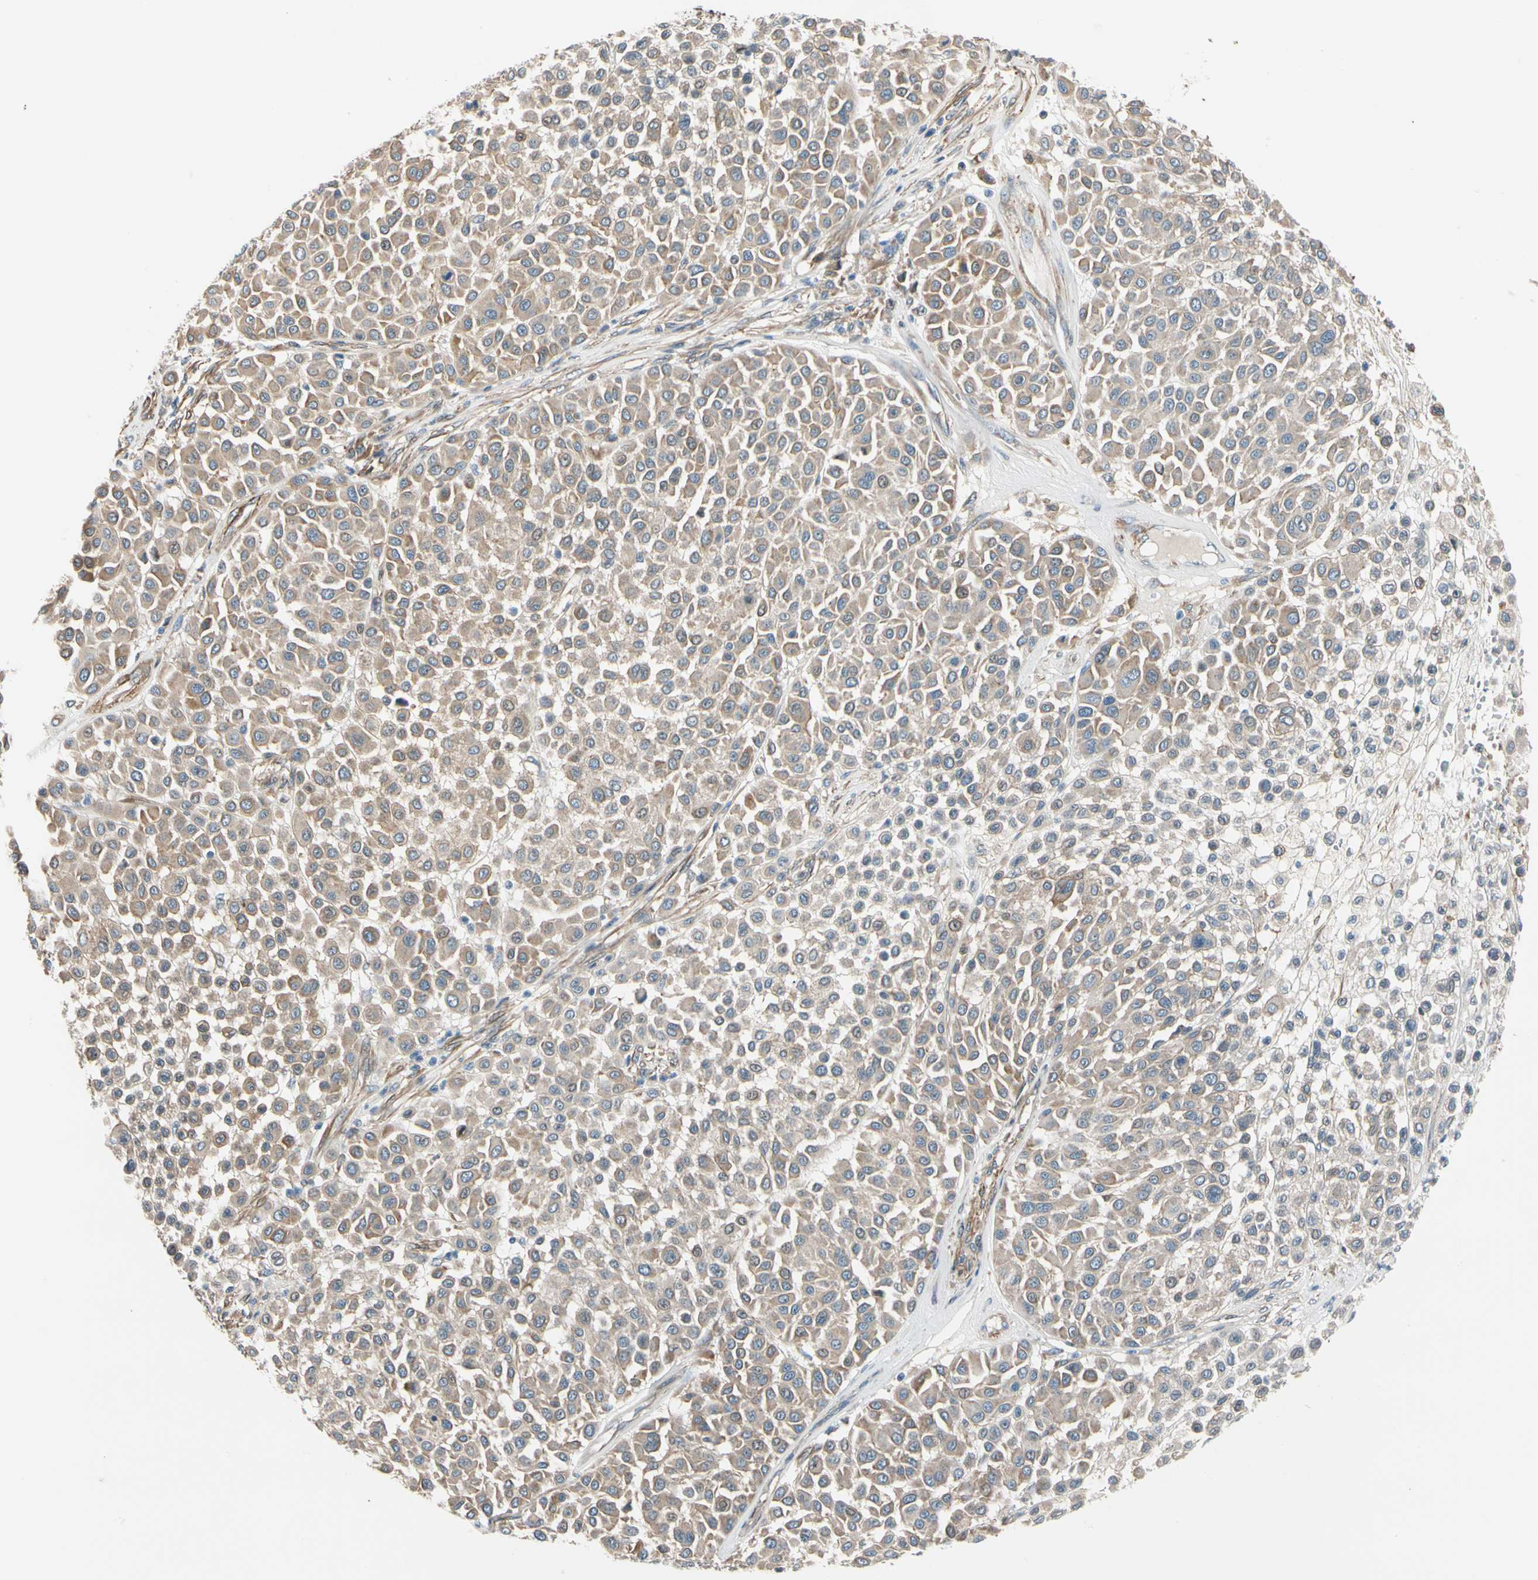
{"staining": {"intensity": "weak", "quantity": ">75%", "location": "cytoplasmic/membranous"}, "tissue": "melanoma", "cell_type": "Tumor cells", "image_type": "cancer", "snomed": [{"axis": "morphology", "description": "Malignant melanoma, Metastatic site"}, {"axis": "topography", "description": "Soft tissue"}], "caption": "Brown immunohistochemical staining in human malignant melanoma (metastatic site) exhibits weak cytoplasmic/membranous expression in approximately >75% of tumor cells.", "gene": "LIMK2", "patient": {"sex": "male", "age": 41}}